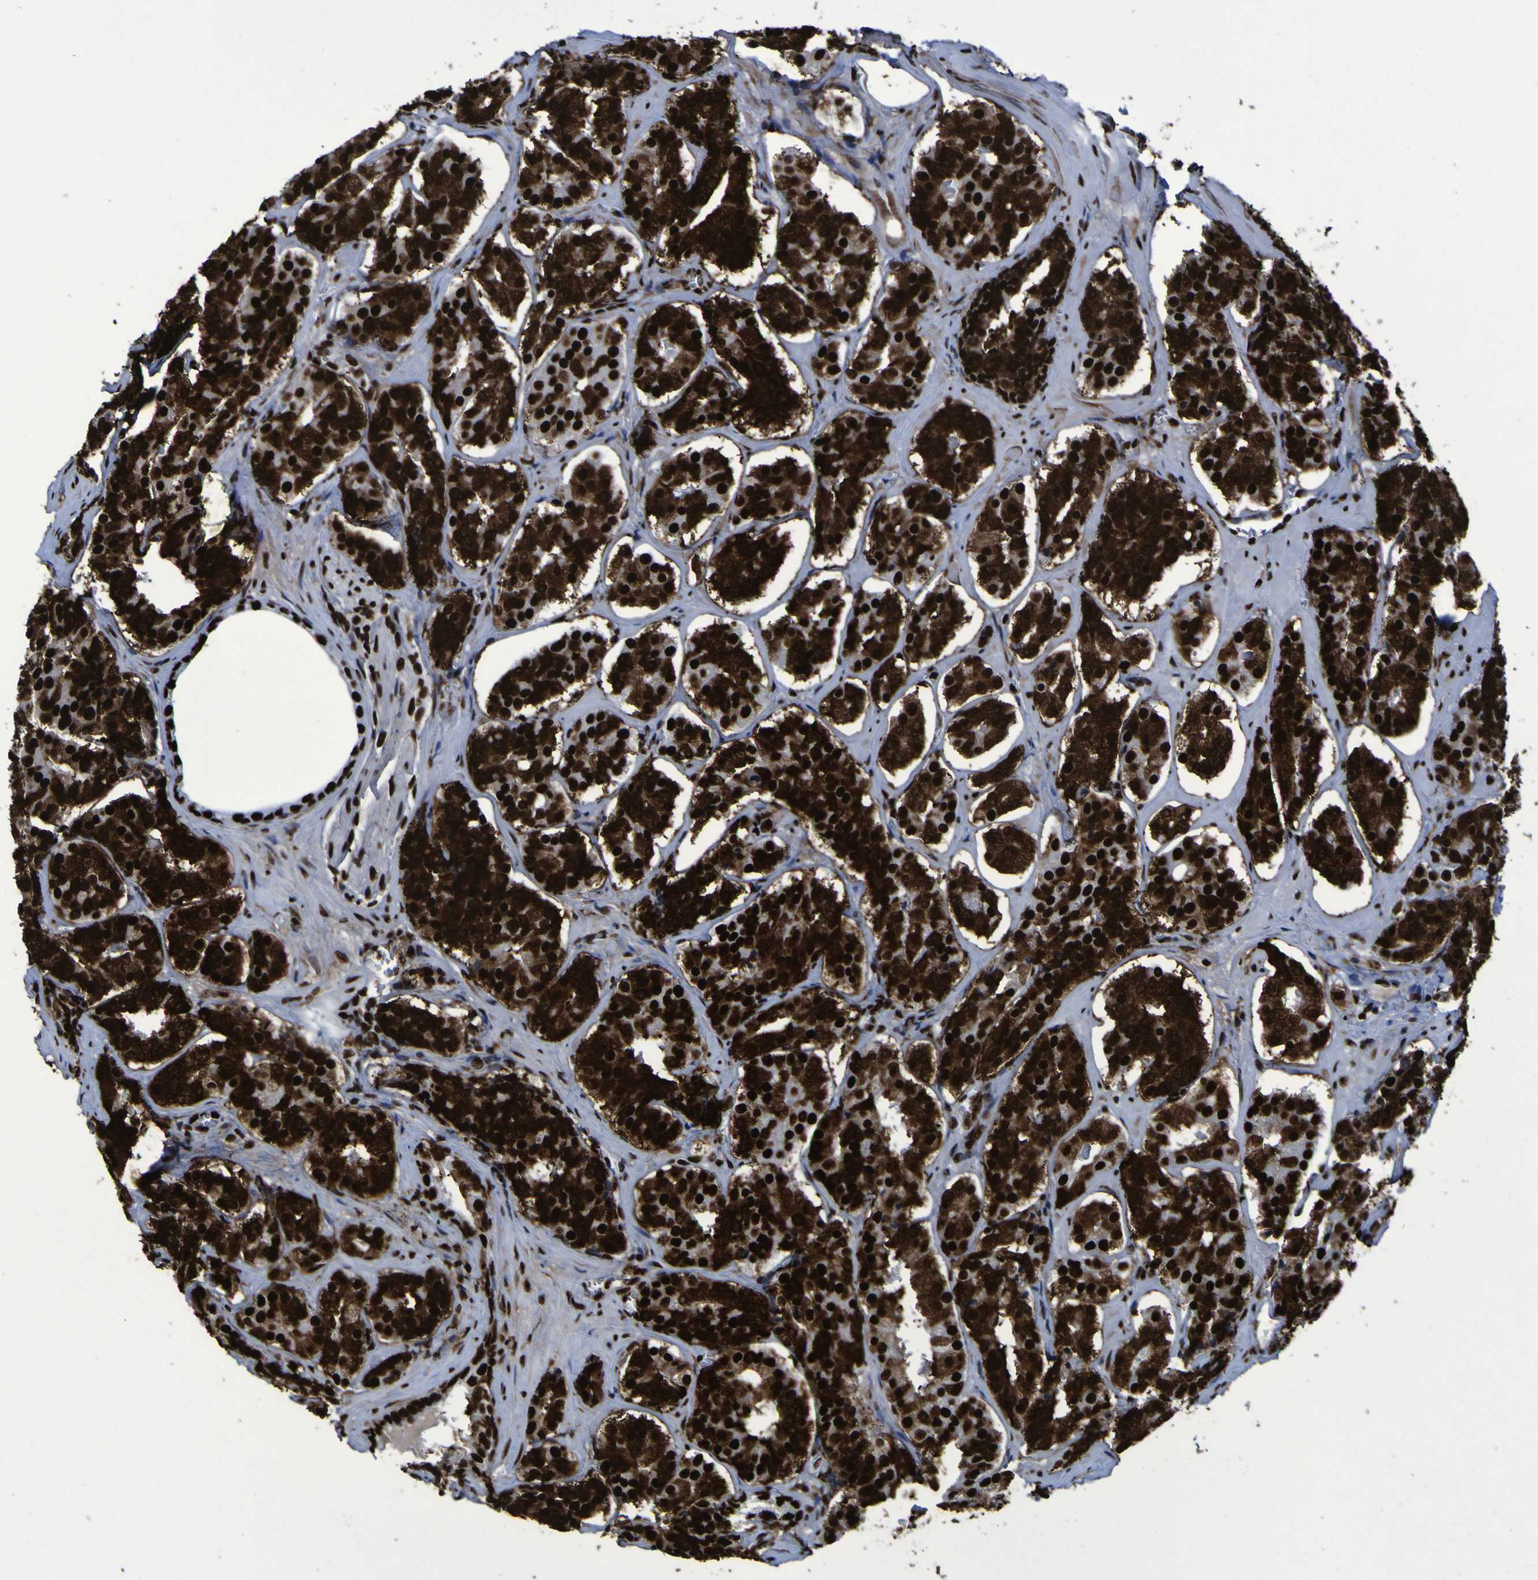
{"staining": {"intensity": "strong", "quantity": ">75%", "location": "cytoplasmic/membranous,nuclear"}, "tissue": "prostate cancer", "cell_type": "Tumor cells", "image_type": "cancer", "snomed": [{"axis": "morphology", "description": "Adenocarcinoma, High grade"}, {"axis": "topography", "description": "Prostate"}], "caption": "Protein expression analysis of human prostate cancer (adenocarcinoma (high-grade)) reveals strong cytoplasmic/membranous and nuclear staining in approximately >75% of tumor cells.", "gene": "NPM1", "patient": {"sex": "male", "age": 60}}